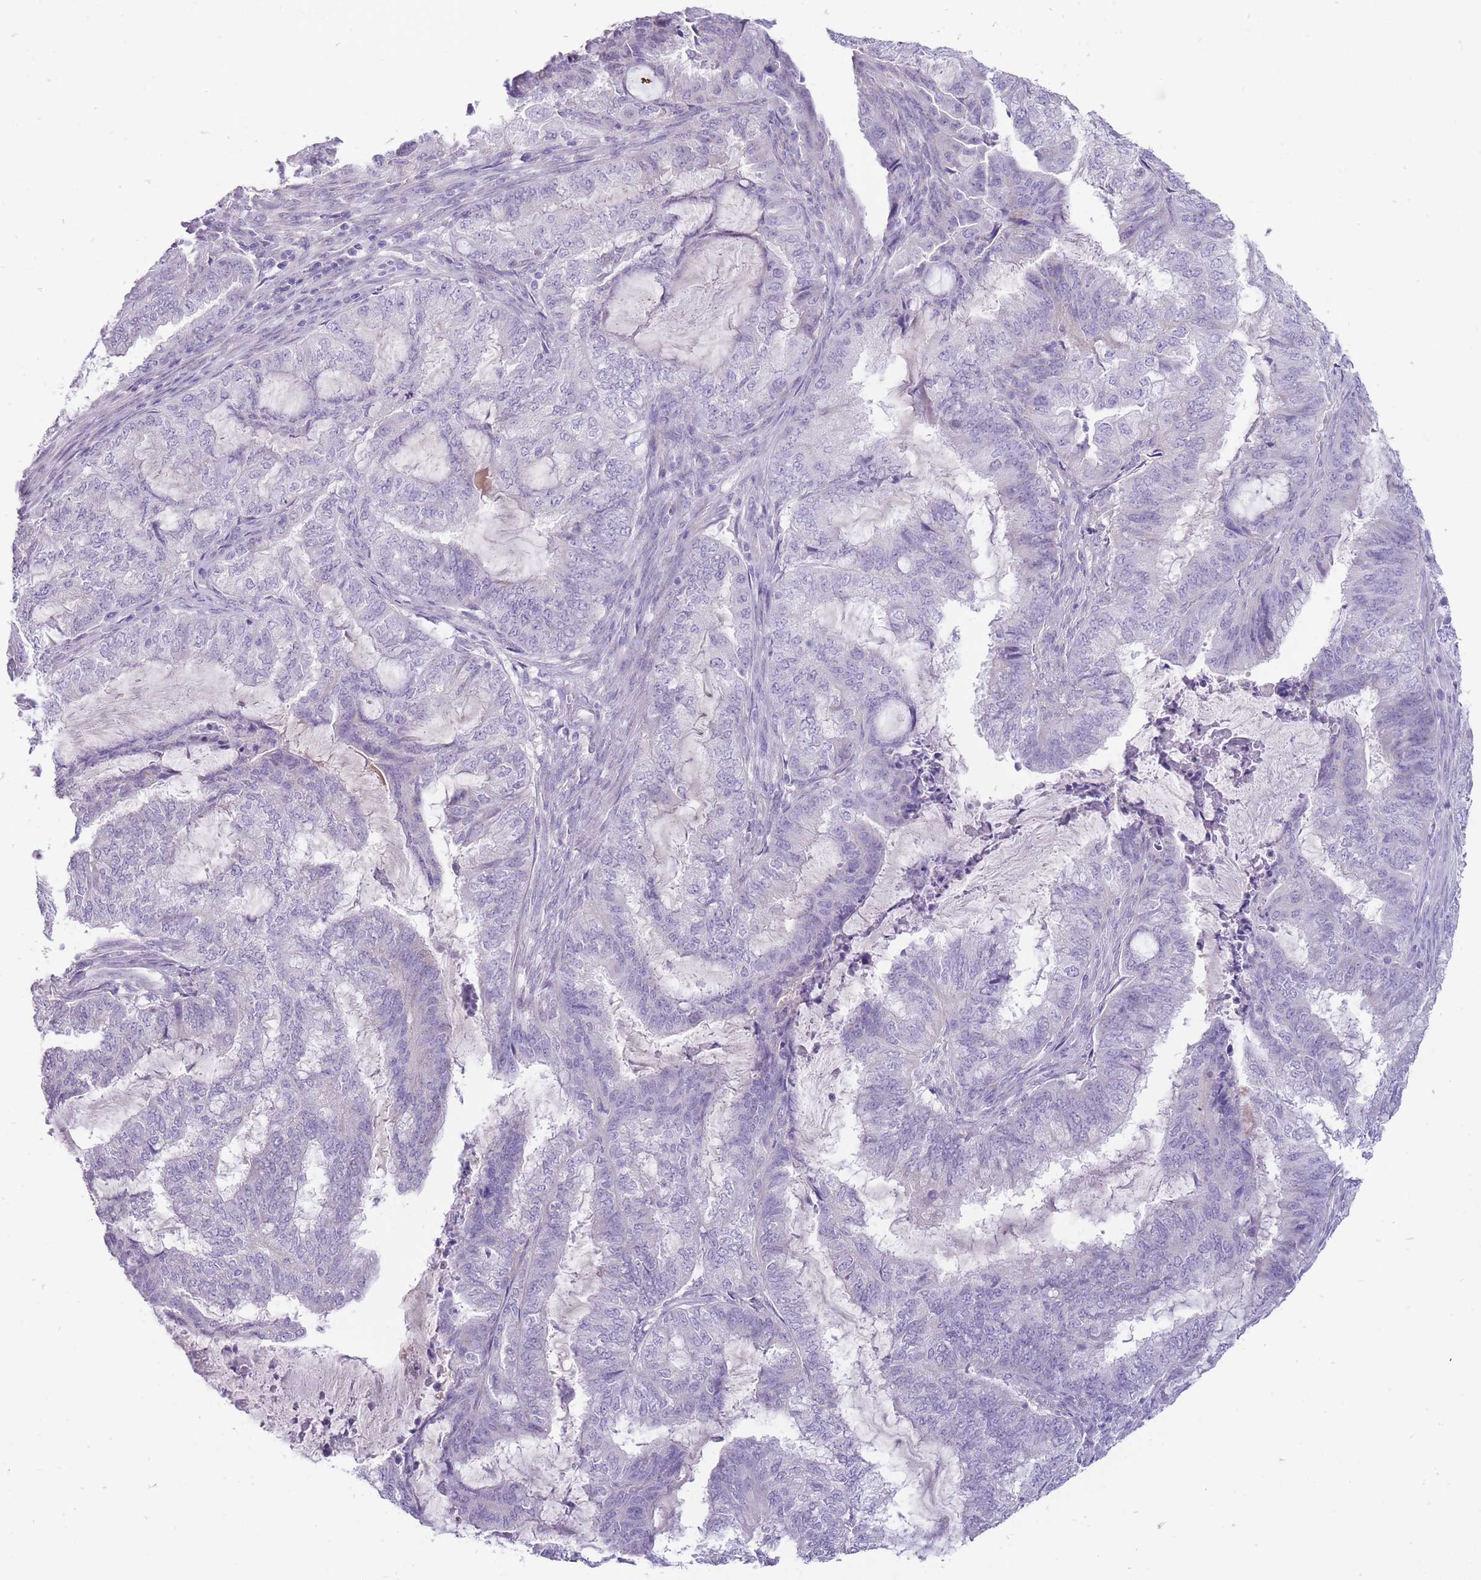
{"staining": {"intensity": "negative", "quantity": "none", "location": "none"}, "tissue": "endometrial cancer", "cell_type": "Tumor cells", "image_type": "cancer", "snomed": [{"axis": "morphology", "description": "Adenocarcinoma, NOS"}, {"axis": "topography", "description": "Endometrium"}], "caption": "DAB immunohistochemical staining of adenocarcinoma (endometrial) exhibits no significant positivity in tumor cells. Brightfield microscopy of immunohistochemistry (IHC) stained with DAB (brown) and hematoxylin (blue), captured at high magnification.", "gene": "ERICH4", "patient": {"sex": "female", "age": 51}}